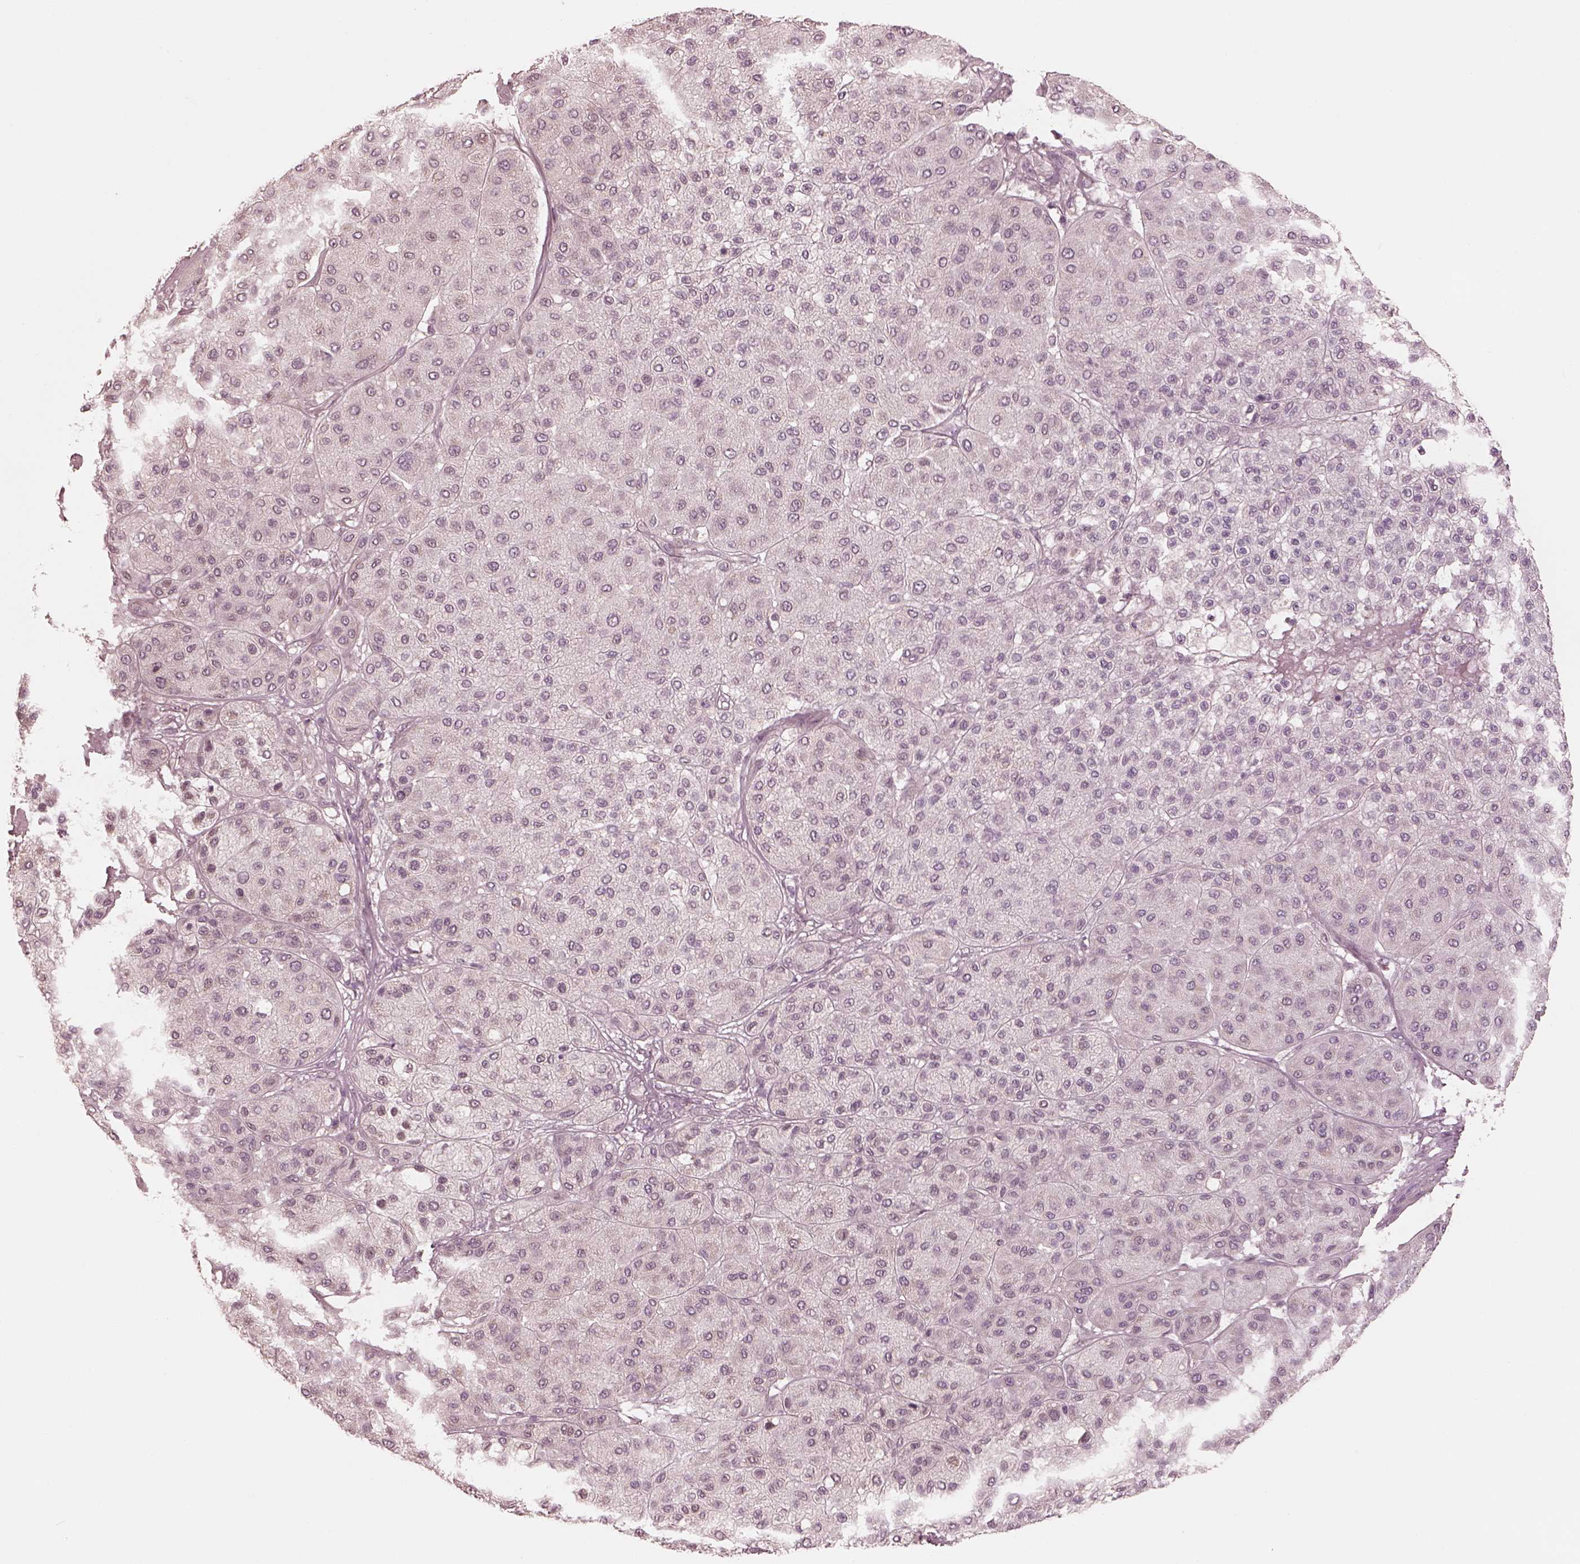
{"staining": {"intensity": "negative", "quantity": "none", "location": "none"}, "tissue": "melanoma", "cell_type": "Tumor cells", "image_type": "cancer", "snomed": [{"axis": "morphology", "description": "Malignant melanoma, Metastatic site"}, {"axis": "topography", "description": "Smooth muscle"}], "caption": "Protein analysis of melanoma shows no significant staining in tumor cells.", "gene": "IQCB1", "patient": {"sex": "male", "age": 41}}